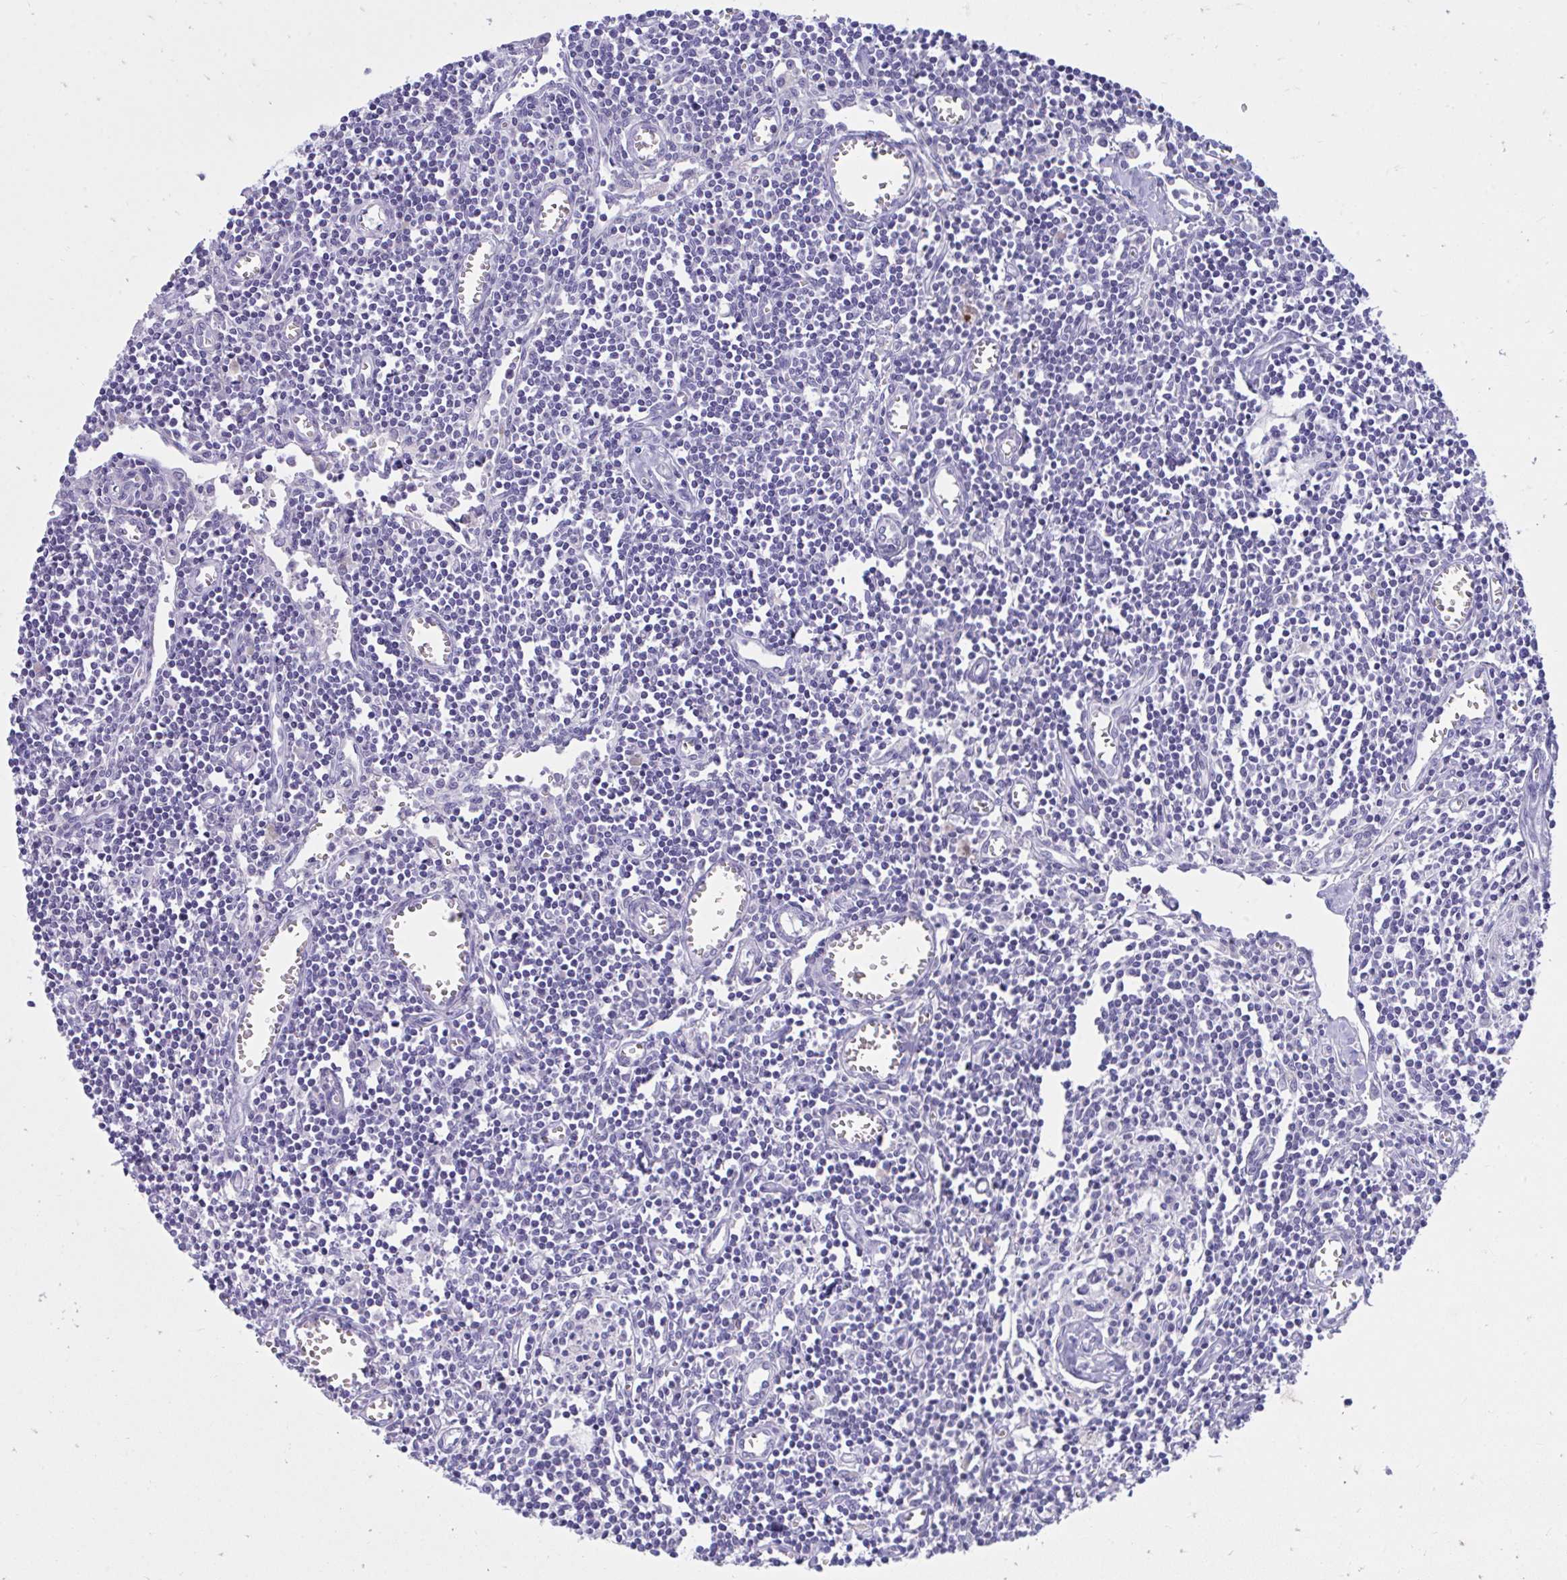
{"staining": {"intensity": "negative", "quantity": "none", "location": "none"}, "tissue": "lymph node", "cell_type": "Germinal center cells", "image_type": "normal", "snomed": [{"axis": "morphology", "description": "Normal tissue, NOS"}, {"axis": "topography", "description": "Lymph node"}], "caption": "Image shows no significant protein staining in germinal center cells of normal lymph node. The staining was performed using DAB (3,3'-diaminobenzidine) to visualize the protein expression in brown, while the nuclei were stained in blue with hematoxylin (Magnification: 20x).", "gene": "PLEKHH1", "patient": {"sex": "male", "age": 66}}